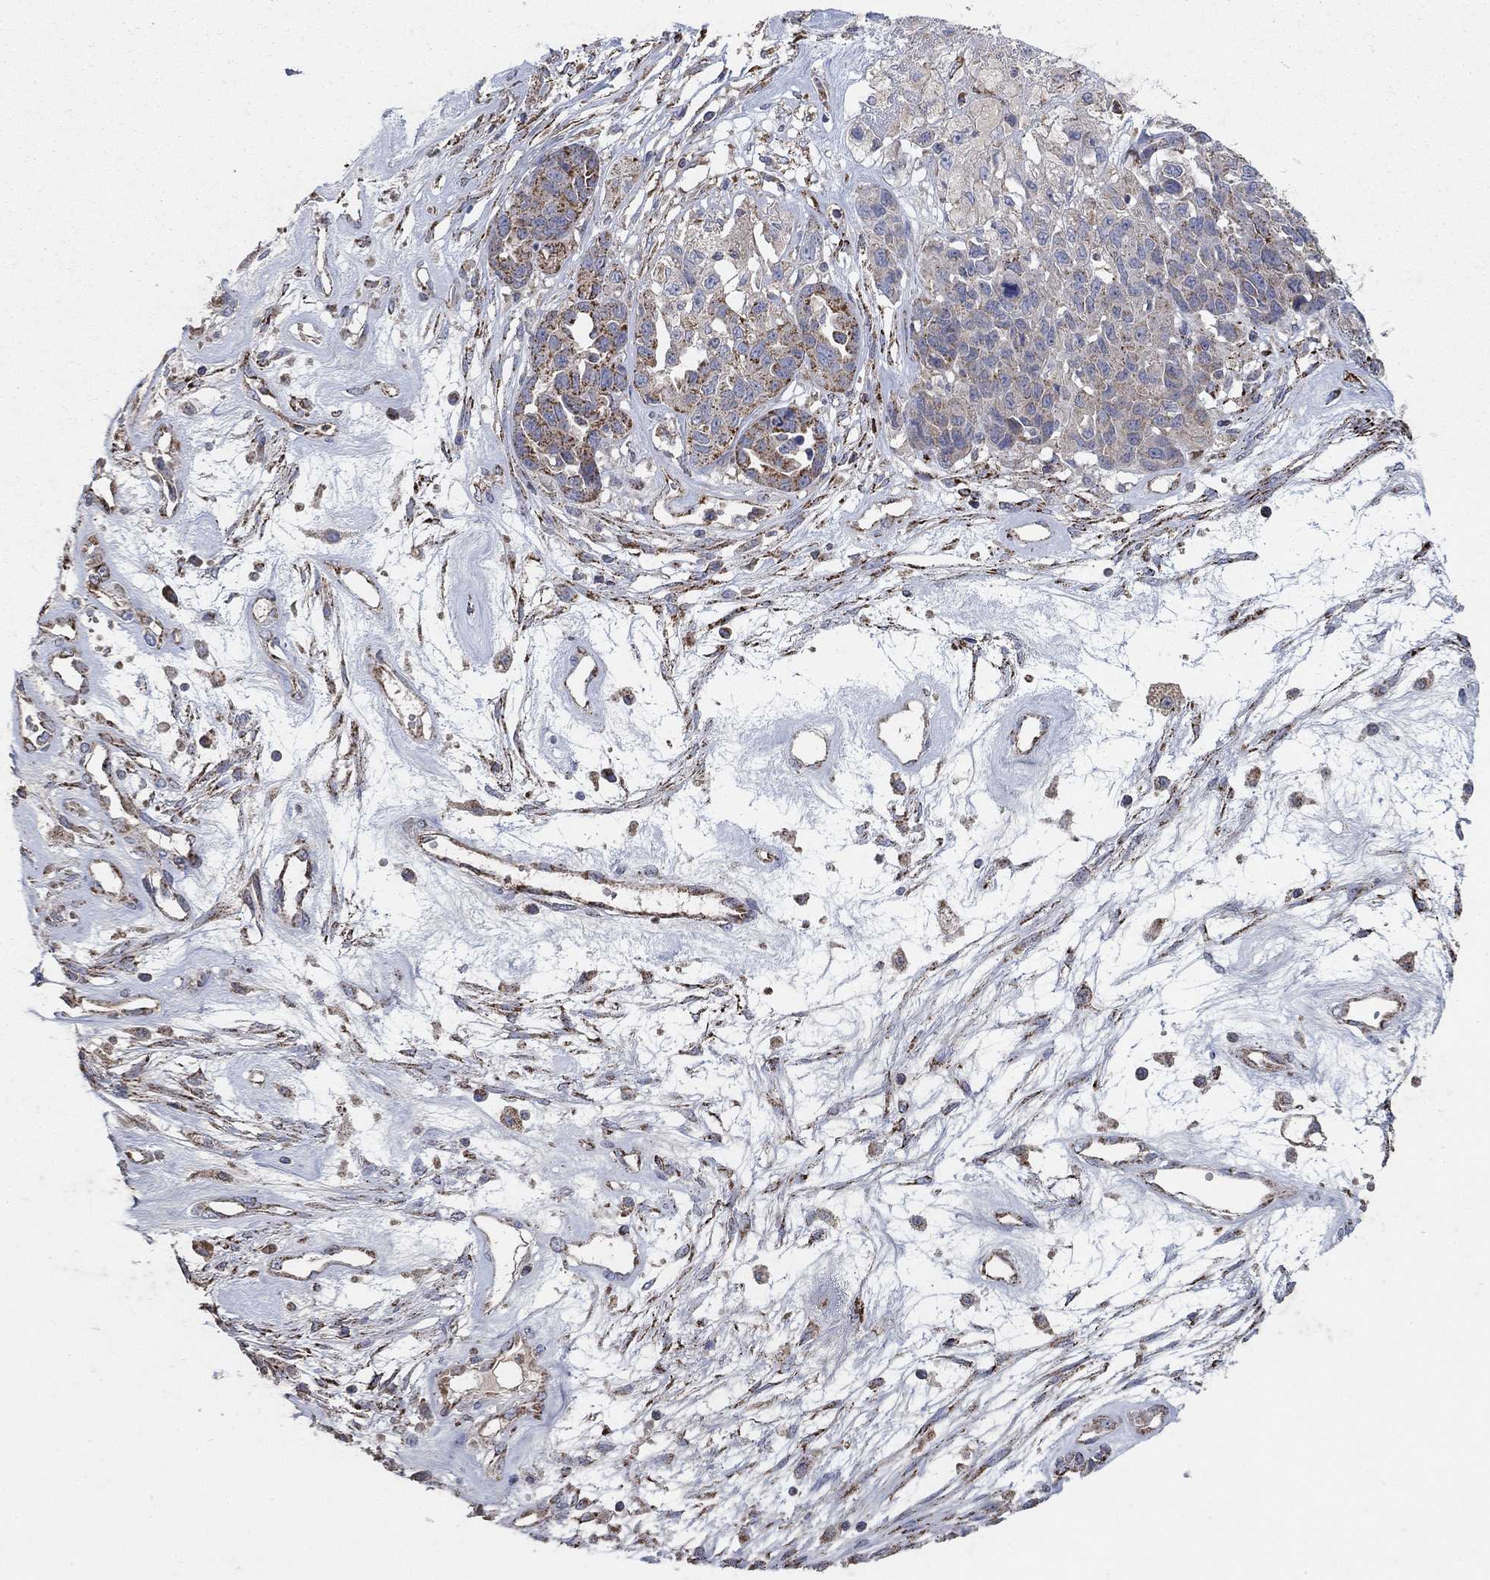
{"staining": {"intensity": "strong", "quantity": "25%-75%", "location": "cytoplasmic/membranous"}, "tissue": "ovarian cancer", "cell_type": "Tumor cells", "image_type": "cancer", "snomed": [{"axis": "morphology", "description": "Cystadenocarcinoma, serous, NOS"}, {"axis": "topography", "description": "Ovary"}], "caption": "This photomicrograph shows IHC staining of serous cystadenocarcinoma (ovarian), with high strong cytoplasmic/membranous positivity in approximately 25%-75% of tumor cells.", "gene": "PNPLA2", "patient": {"sex": "female", "age": 87}}